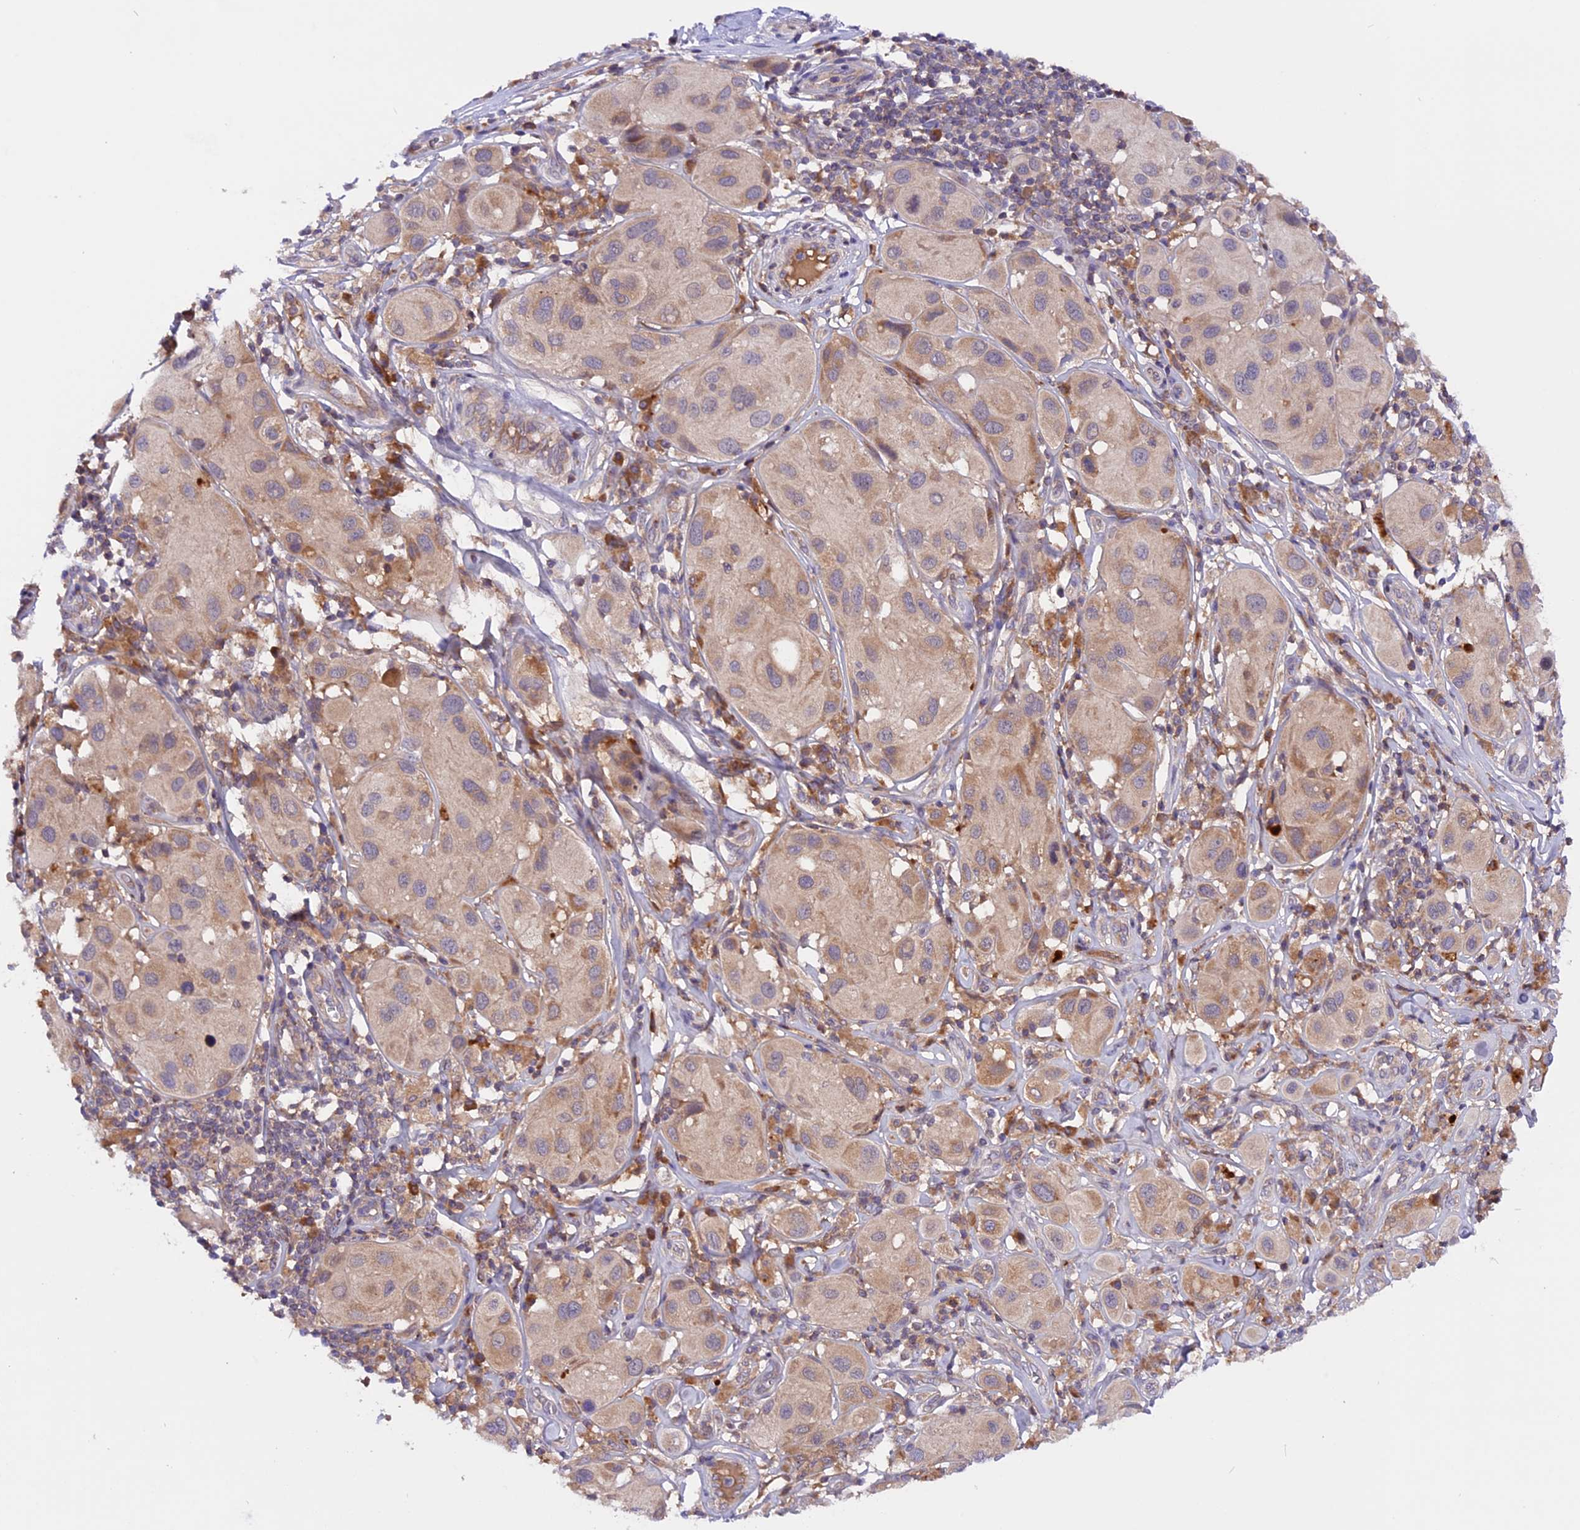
{"staining": {"intensity": "weak", "quantity": "25%-75%", "location": "cytoplasmic/membranous"}, "tissue": "melanoma", "cell_type": "Tumor cells", "image_type": "cancer", "snomed": [{"axis": "morphology", "description": "Malignant melanoma, Metastatic site"}, {"axis": "topography", "description": "Skin"}], "caption": "Immunohistochemistry micrograph of malignant melanoma (metastatic site) stained for a protein (brown), which reveals low levels of weak cytoplasmic/membranous staining in about 25%-75% of tumor cells.", "gene": "MARK4", "patient": {"sex": "male", "age": 41}}